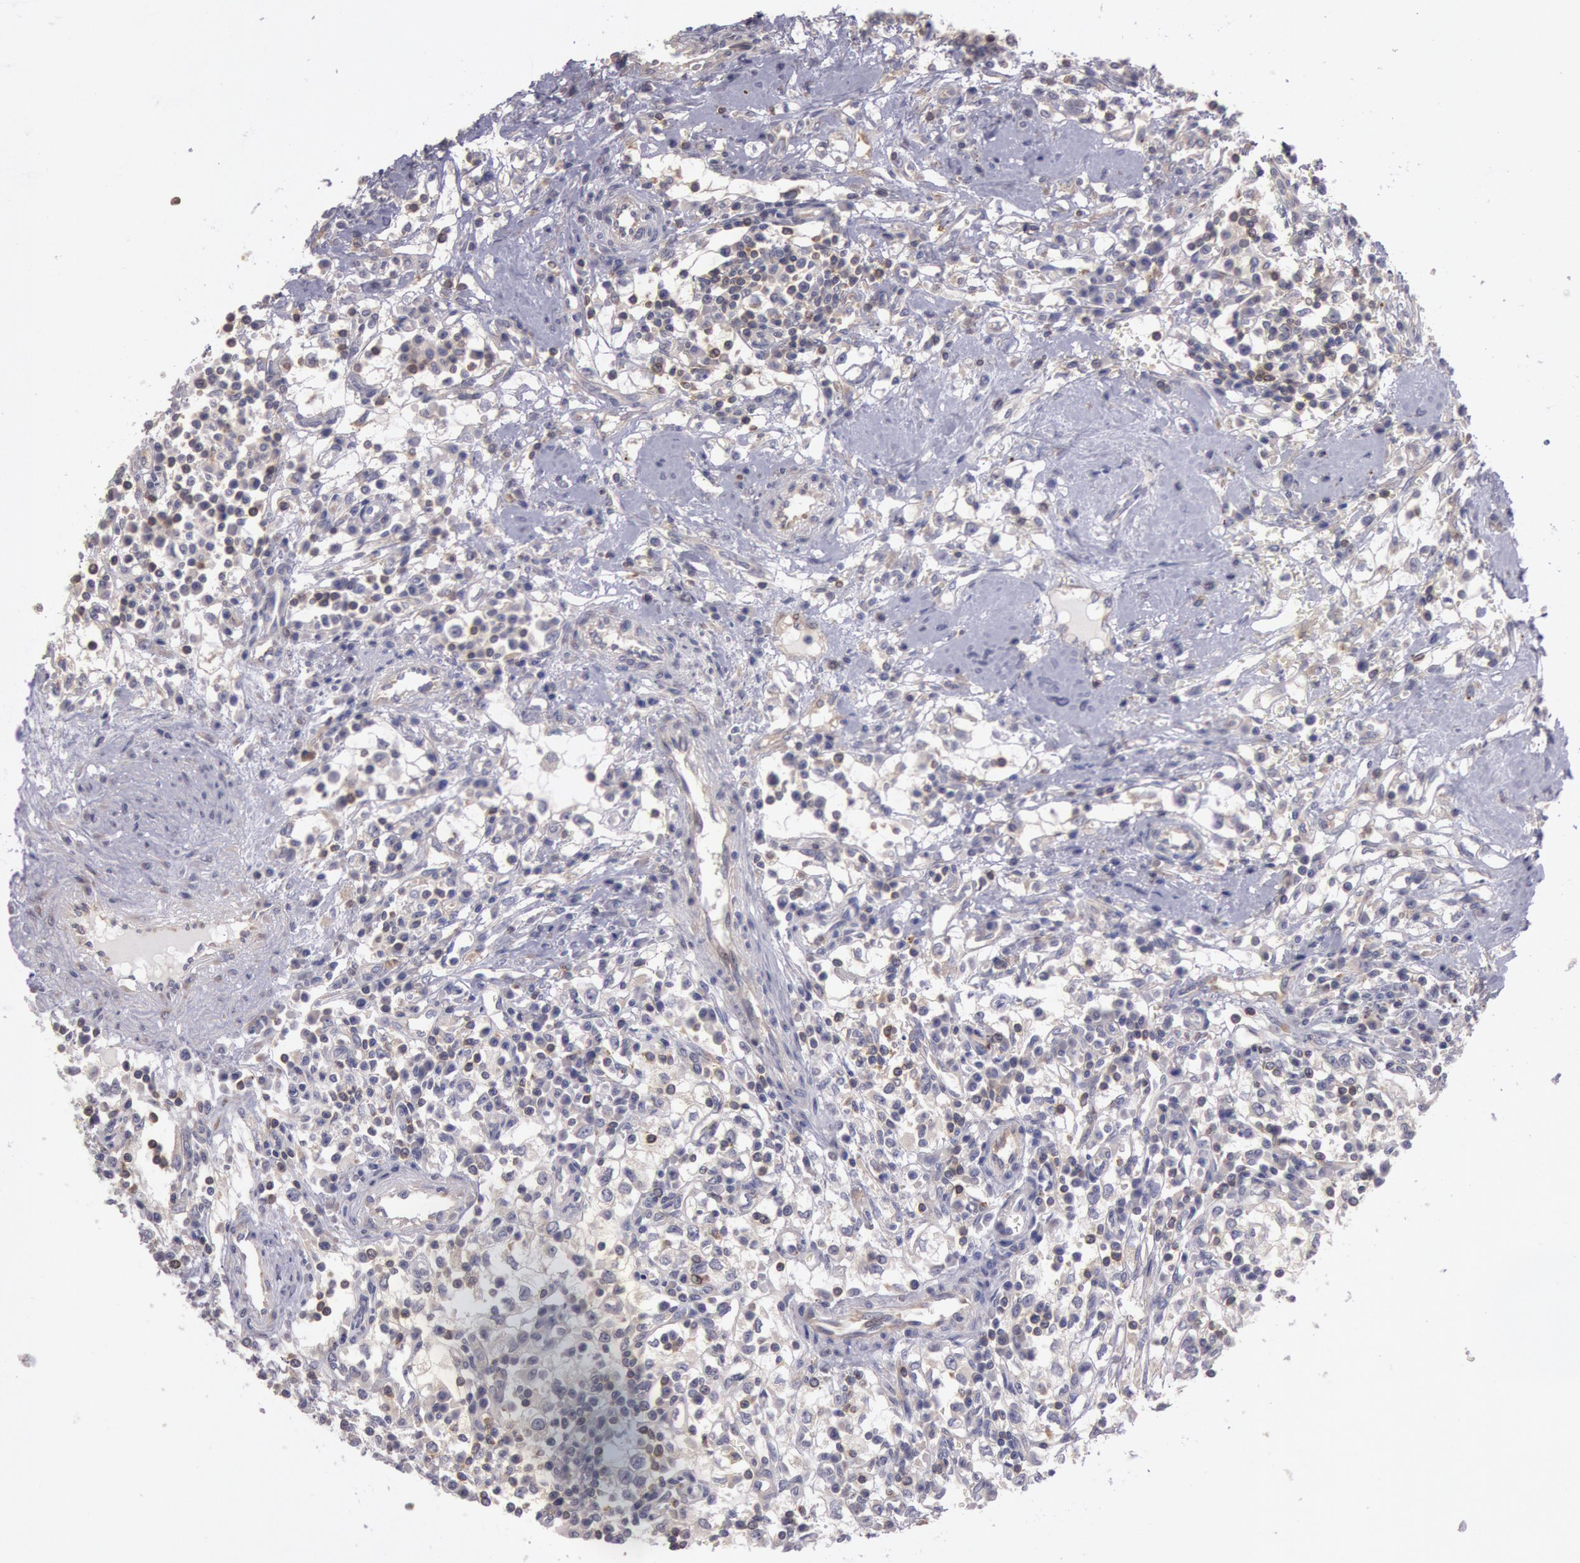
{"staining": {"intensity": "weak", "quantity": "<25%", "location": "cytoplasmic/membranous"}, "tissue": "renal cancer", "cell_type": "Tumor cells", "image_type": "cancer", "snomed": [{"axis": "morphology", "description": "Adenocarcinoma, NOS"}, {"axis": "topography", "description": "Kidney"}], "caption": "This is a photomicrograph of IHC staining of renal cancer, which shows no expression in tumor cells.", "gene": "NMT2", "patient": {"sex": "male", "age": 82}}